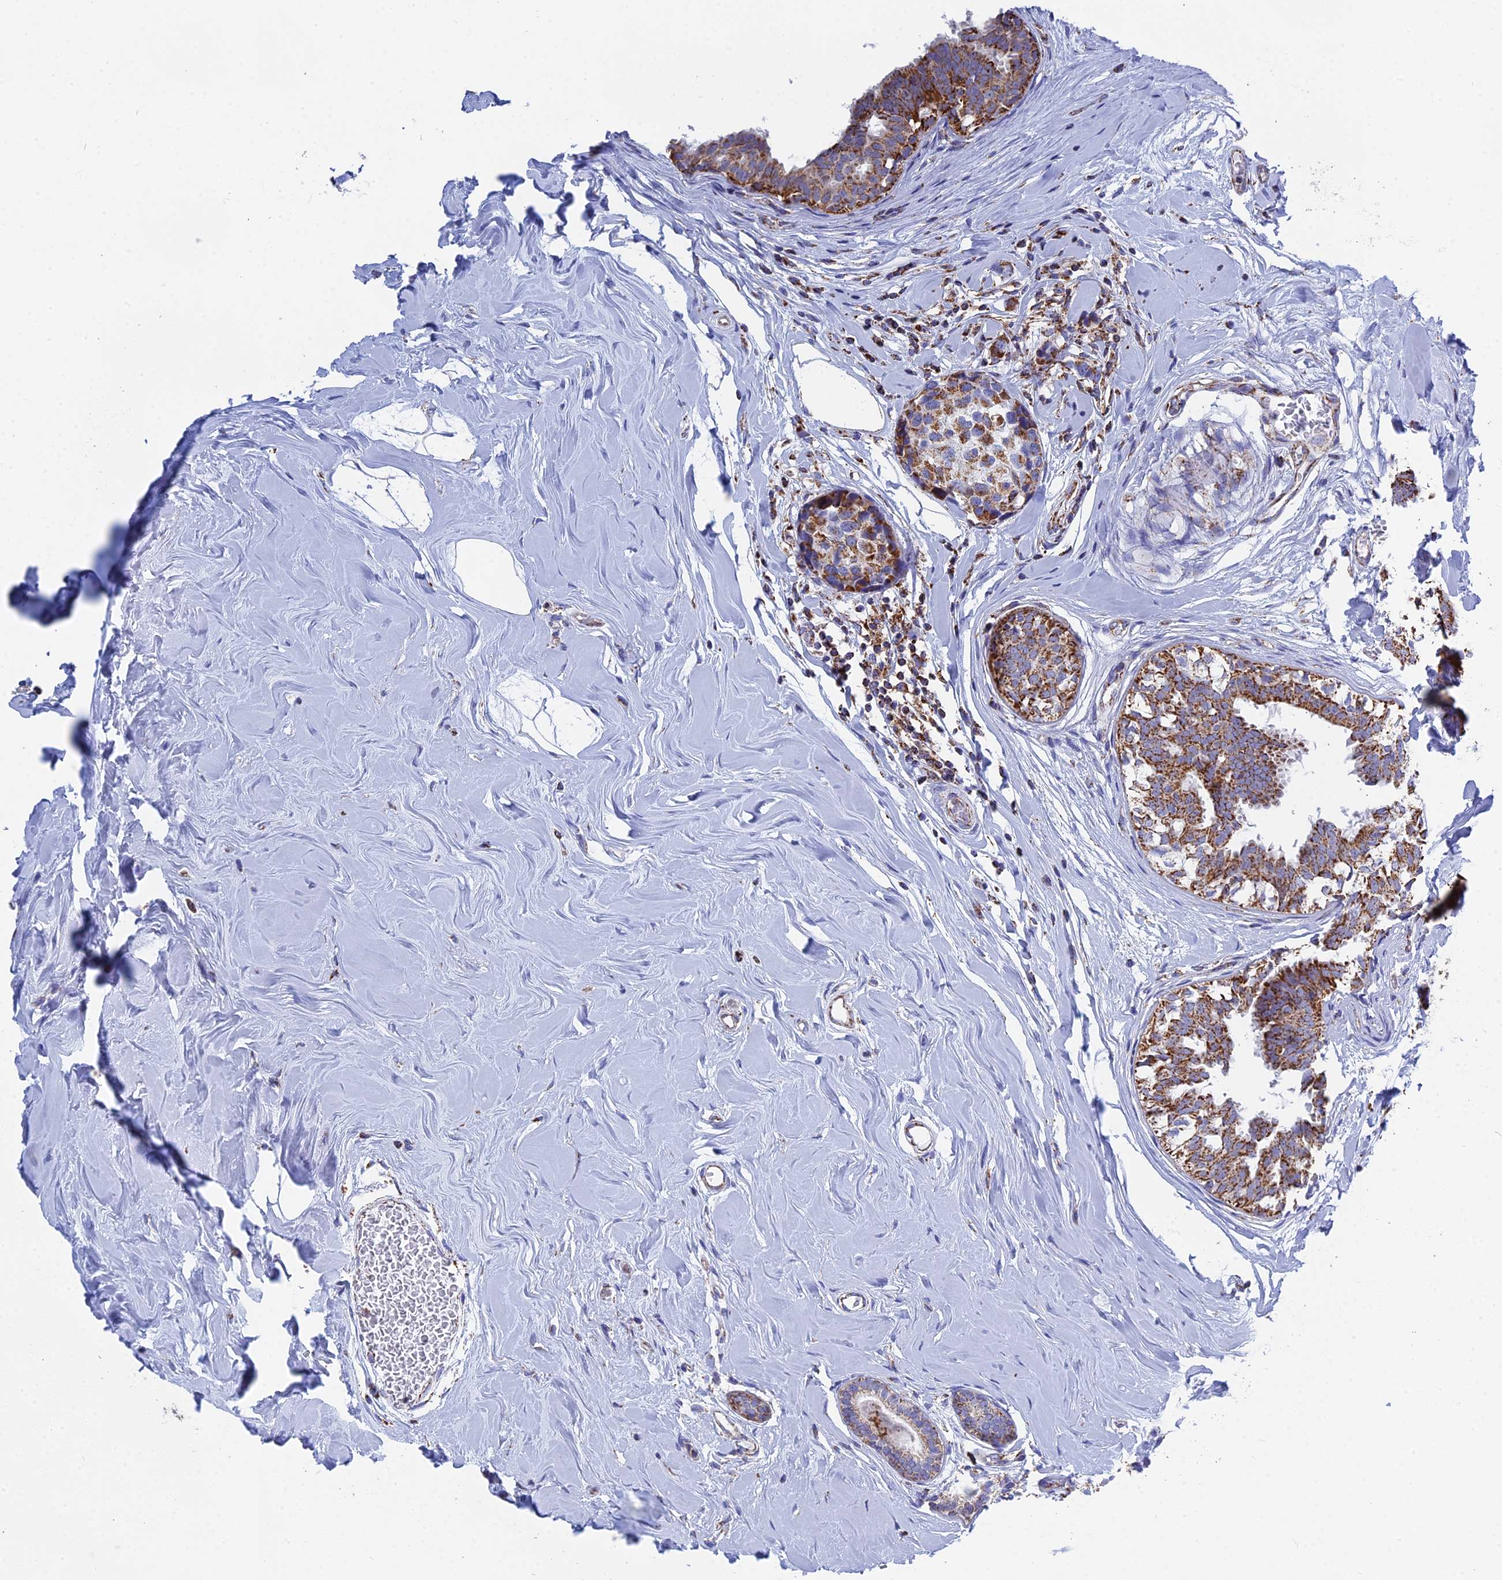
{"staining": {"intensity": "strong", "quantity": ">75%", "location": "cytoplasmic/membranous"}, "tissue": "breast cancer", "cell_type": "Tumor cells", "image_type": "cancer", "snomed": [{"axis": "morphology", "description": "Lobular carcinoma"}, {"axis": "topography", "description": "Breast"}], "caption": "The micrograph displays staining of breast lobular carcinoma, revealing strong cytoplasmic/membranous protein expression (brown color) within tumor cells. (DAB (3,3'-diaminobenzidine) = brown stain, brightfield microscopy at high magnification).", "gene": "NDUFA5", "patient": {"sex": "female", "age": 59}}